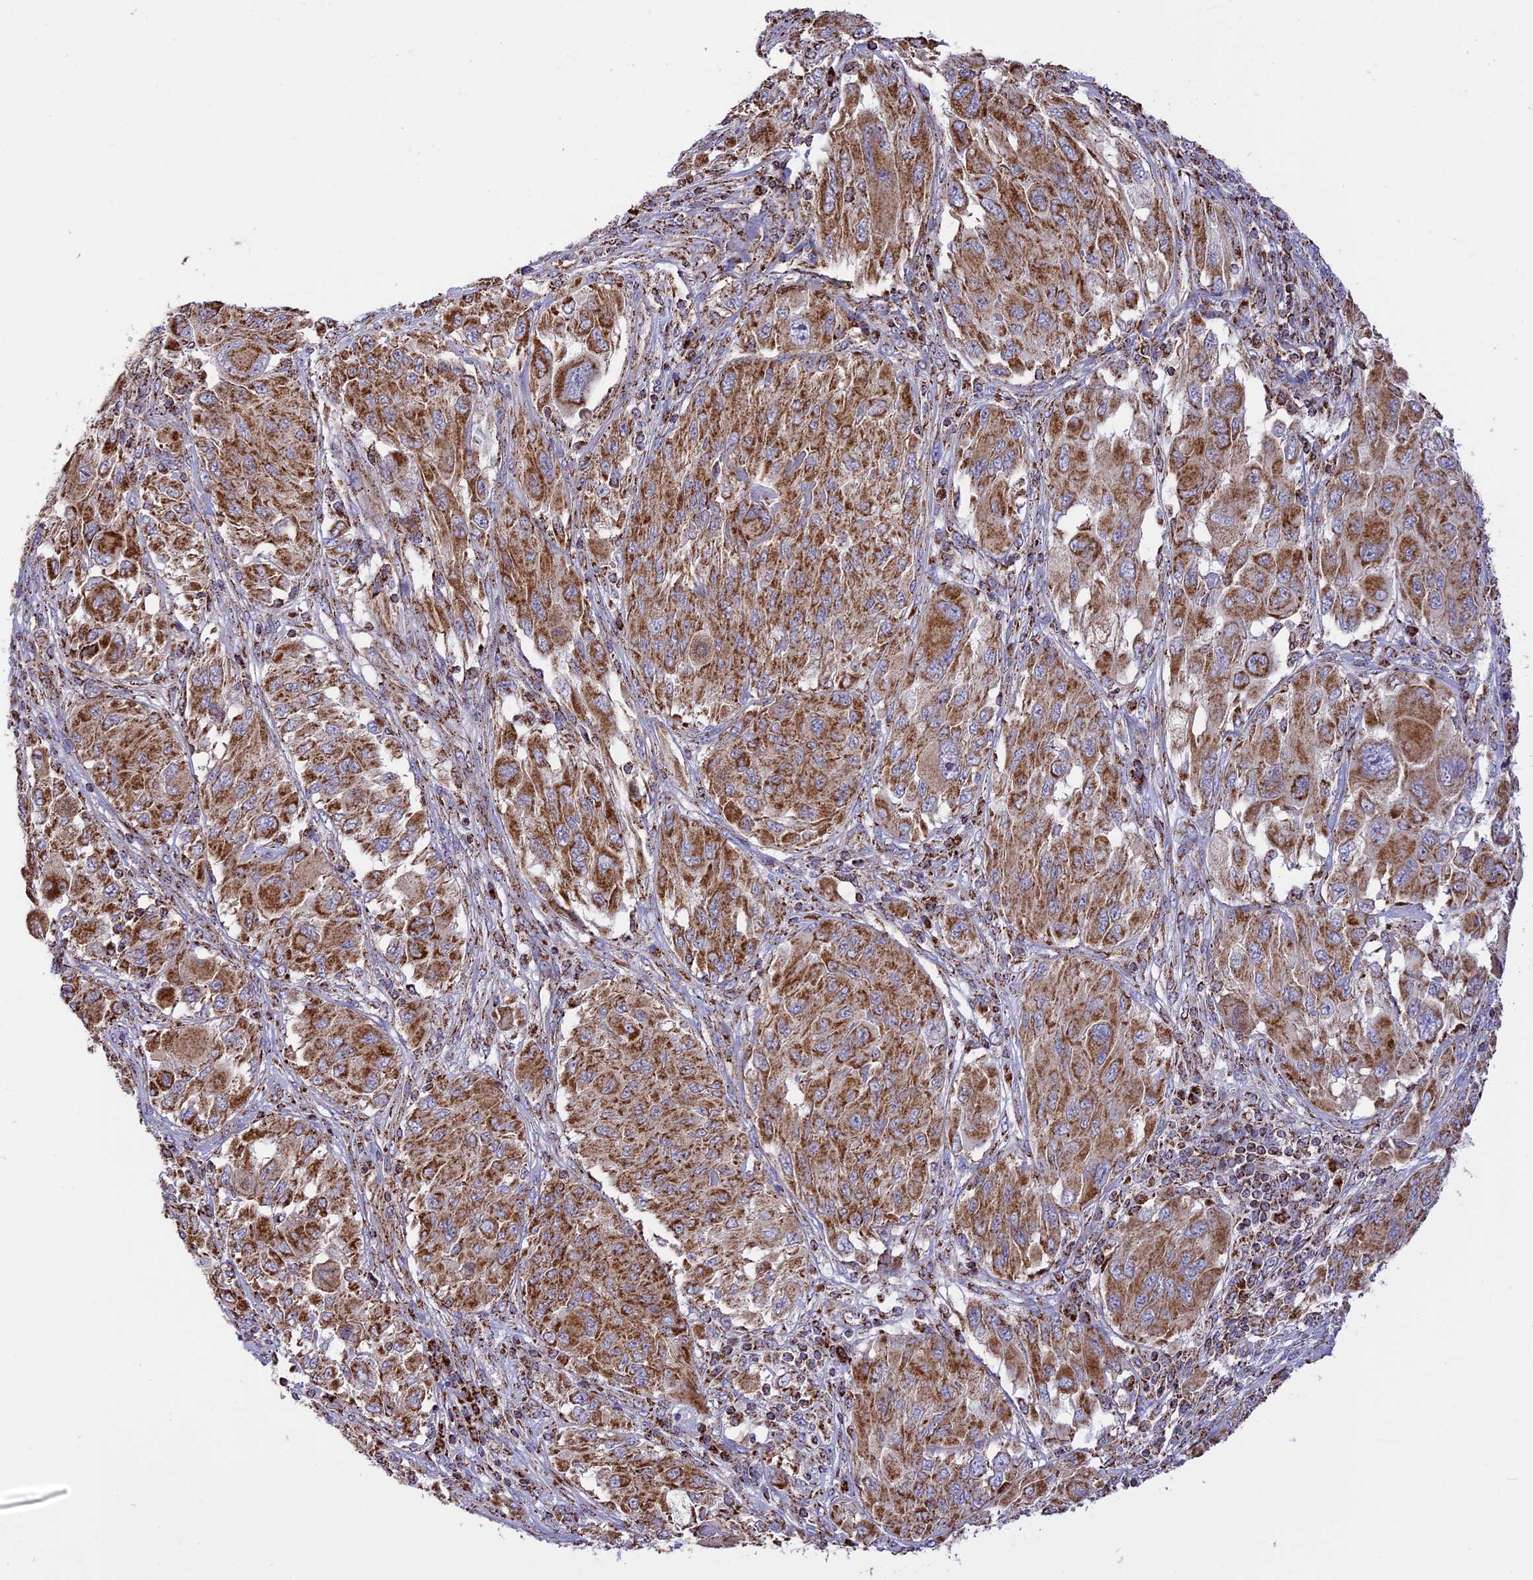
{"staining": {"intensity": "moderate", "quantity": ">75%", "location": "cytoplasmic/membranous"}, "tissue": "melanoma", "cell_type": "Tumor cells", "image_type": "cancer", "snomed": [{"axis": "morphology", "description": "Malignant melanoma, NOS"}, {"axis": "topography", "description": "Skin"}], "caption": "Human malignant melanoma stained with a brown dye reveals moderate cytoplasmic/membranous positive positivity in approximately >75% of tumor cells.", "gene": "TTC4", "patient": {"sex": "female", "age": 91}}